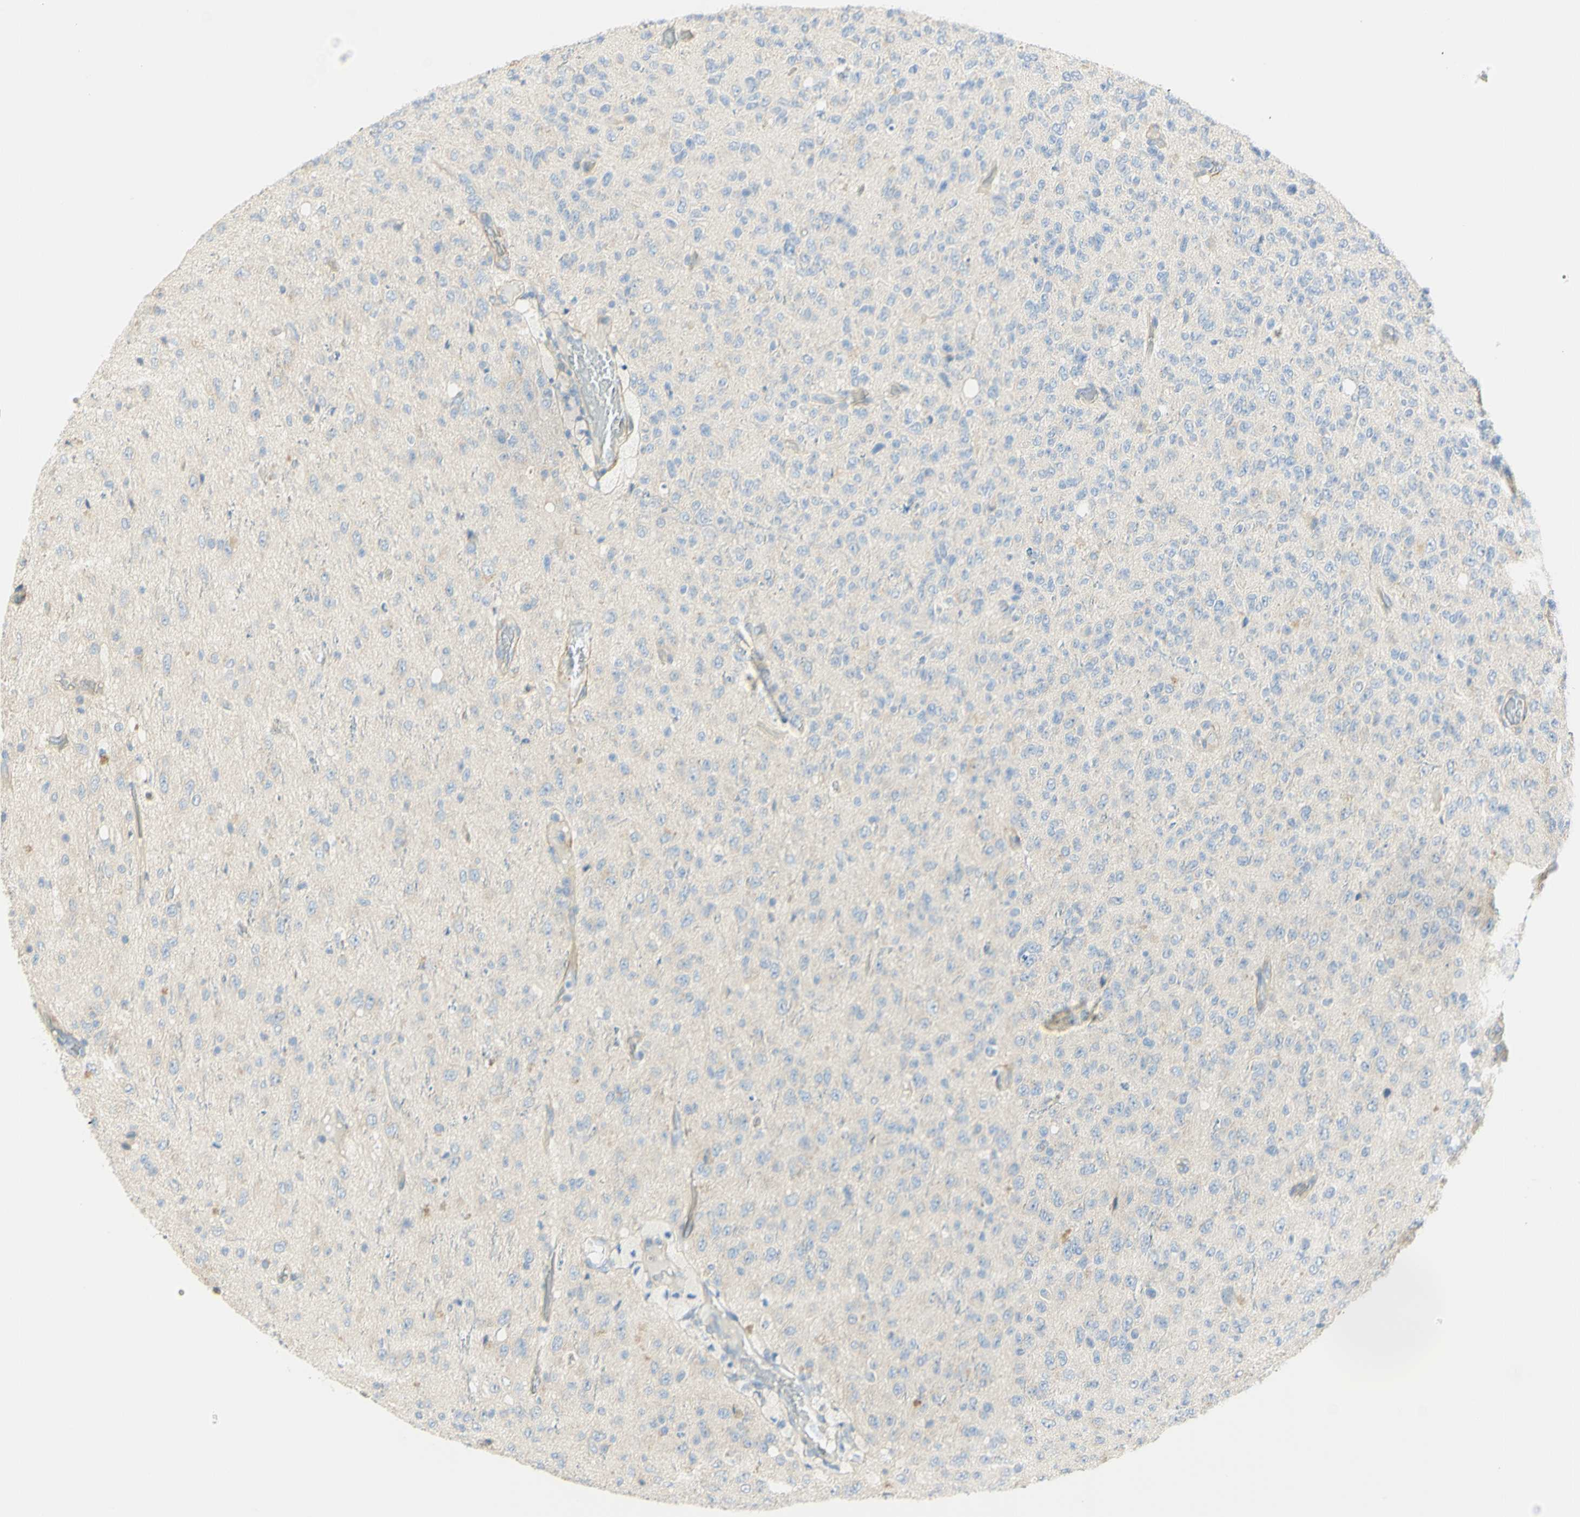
{"staining": {"intensity": "negative", "quantity": "none", "location": "none"}, "tissue": "glioma", "cell_type": "Tumor cells", "image_type": "cancer", "snomed": [{"axis": "morphology", "description": "Glioma, malignant, High grade"}, {"axis": "topography", "description": "pancreas cauda"}], "caption": "The image reveals no staining of tumor cells in glioma. (Stains: DAB IHC with hematoxylin counter stain, Microscopy: brightfield microscopy at high magnification).", "gene": "GCNT3", "patient": {"sex": "male", "age": 60}}